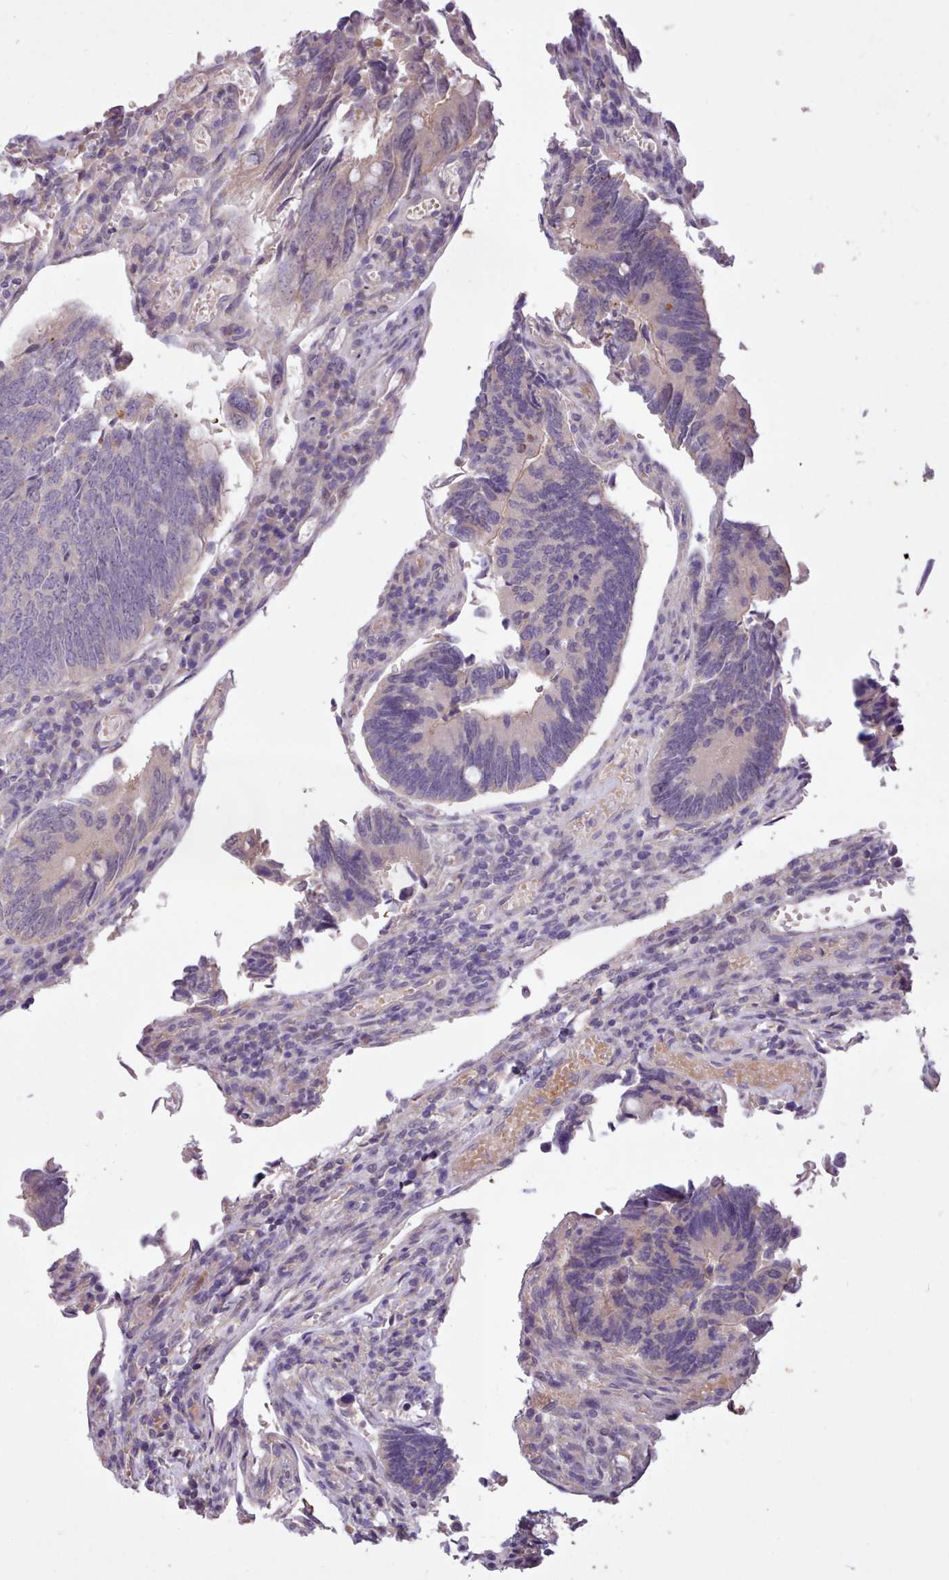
{"staining": {"intensity": "negative", "quantity": "none", "location": "none"}, "tissue": "colorectal cancer", "cell_type": "Tumor cells", "image_type": "cancer", "snomed": [{"axis": "morphology", "description": "Adenocarcinoma, NOS"}, {"axis": "topography", "description": "Colon"}], "caption": "Image shows no protein staining in tumor cells of colorectal adenocarcinoma tissue.", "gene": "ZNF607", "patient": {"sex": "male", "age": 87}}